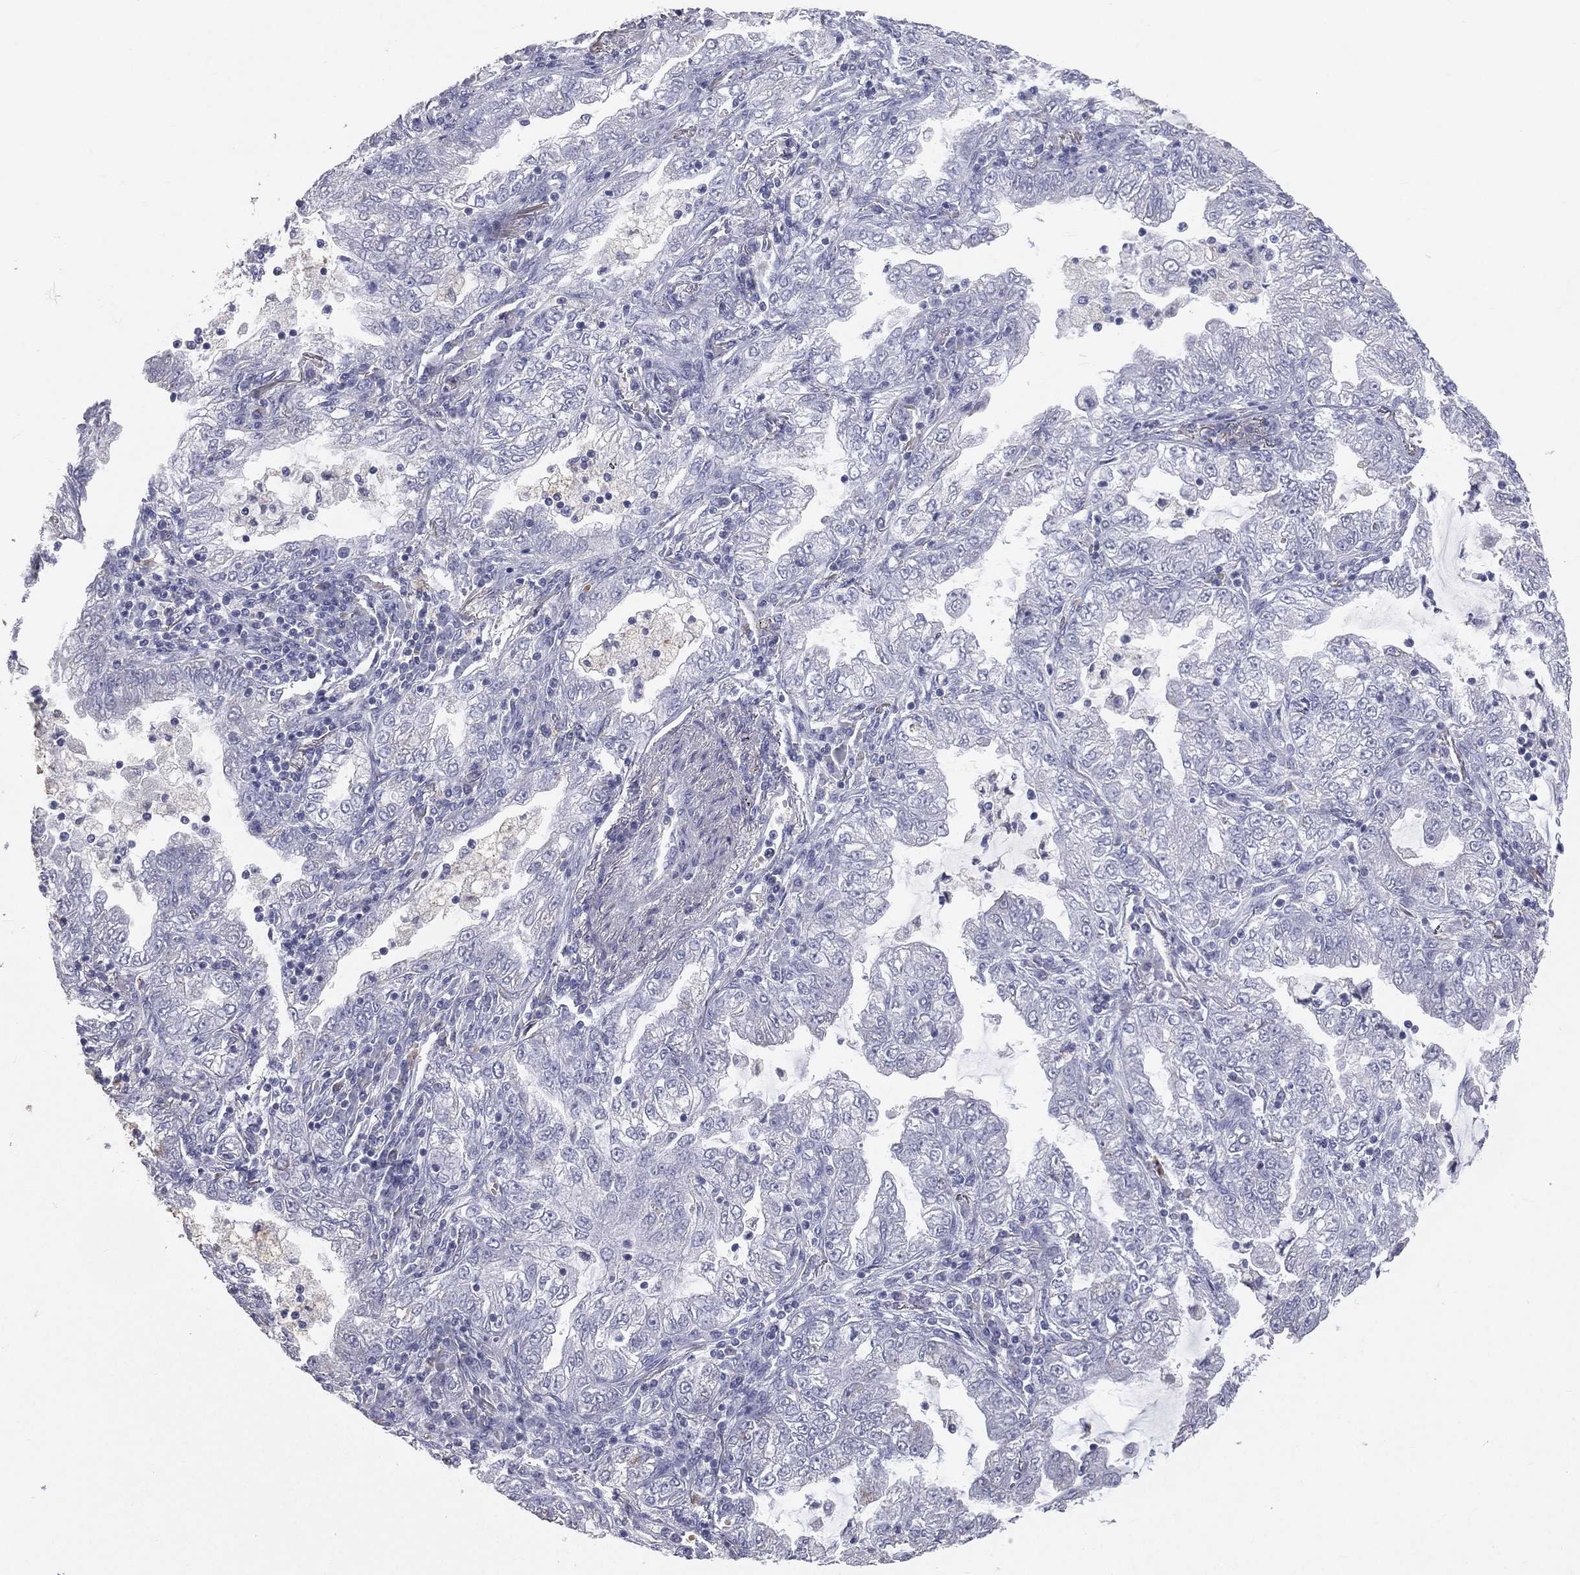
{"staining": {"intensity": "negative", "quantity": "none", "location": "none"}, "tissue": "lung cancer", "cell_type": "Tumor cells", "image_type": "cancer", "snomed": [{"axis": "morphology", "description": "Adenocarcinoma, NOS"}, {"axis": "topography", "description": "Lung"}], "caption": "IHC micrograph of lung cancer stained for a protein (brown), which shows no expression in tumor cells.", "gene": "ESX1", "patient": {"sex": "female", "age": 73}}